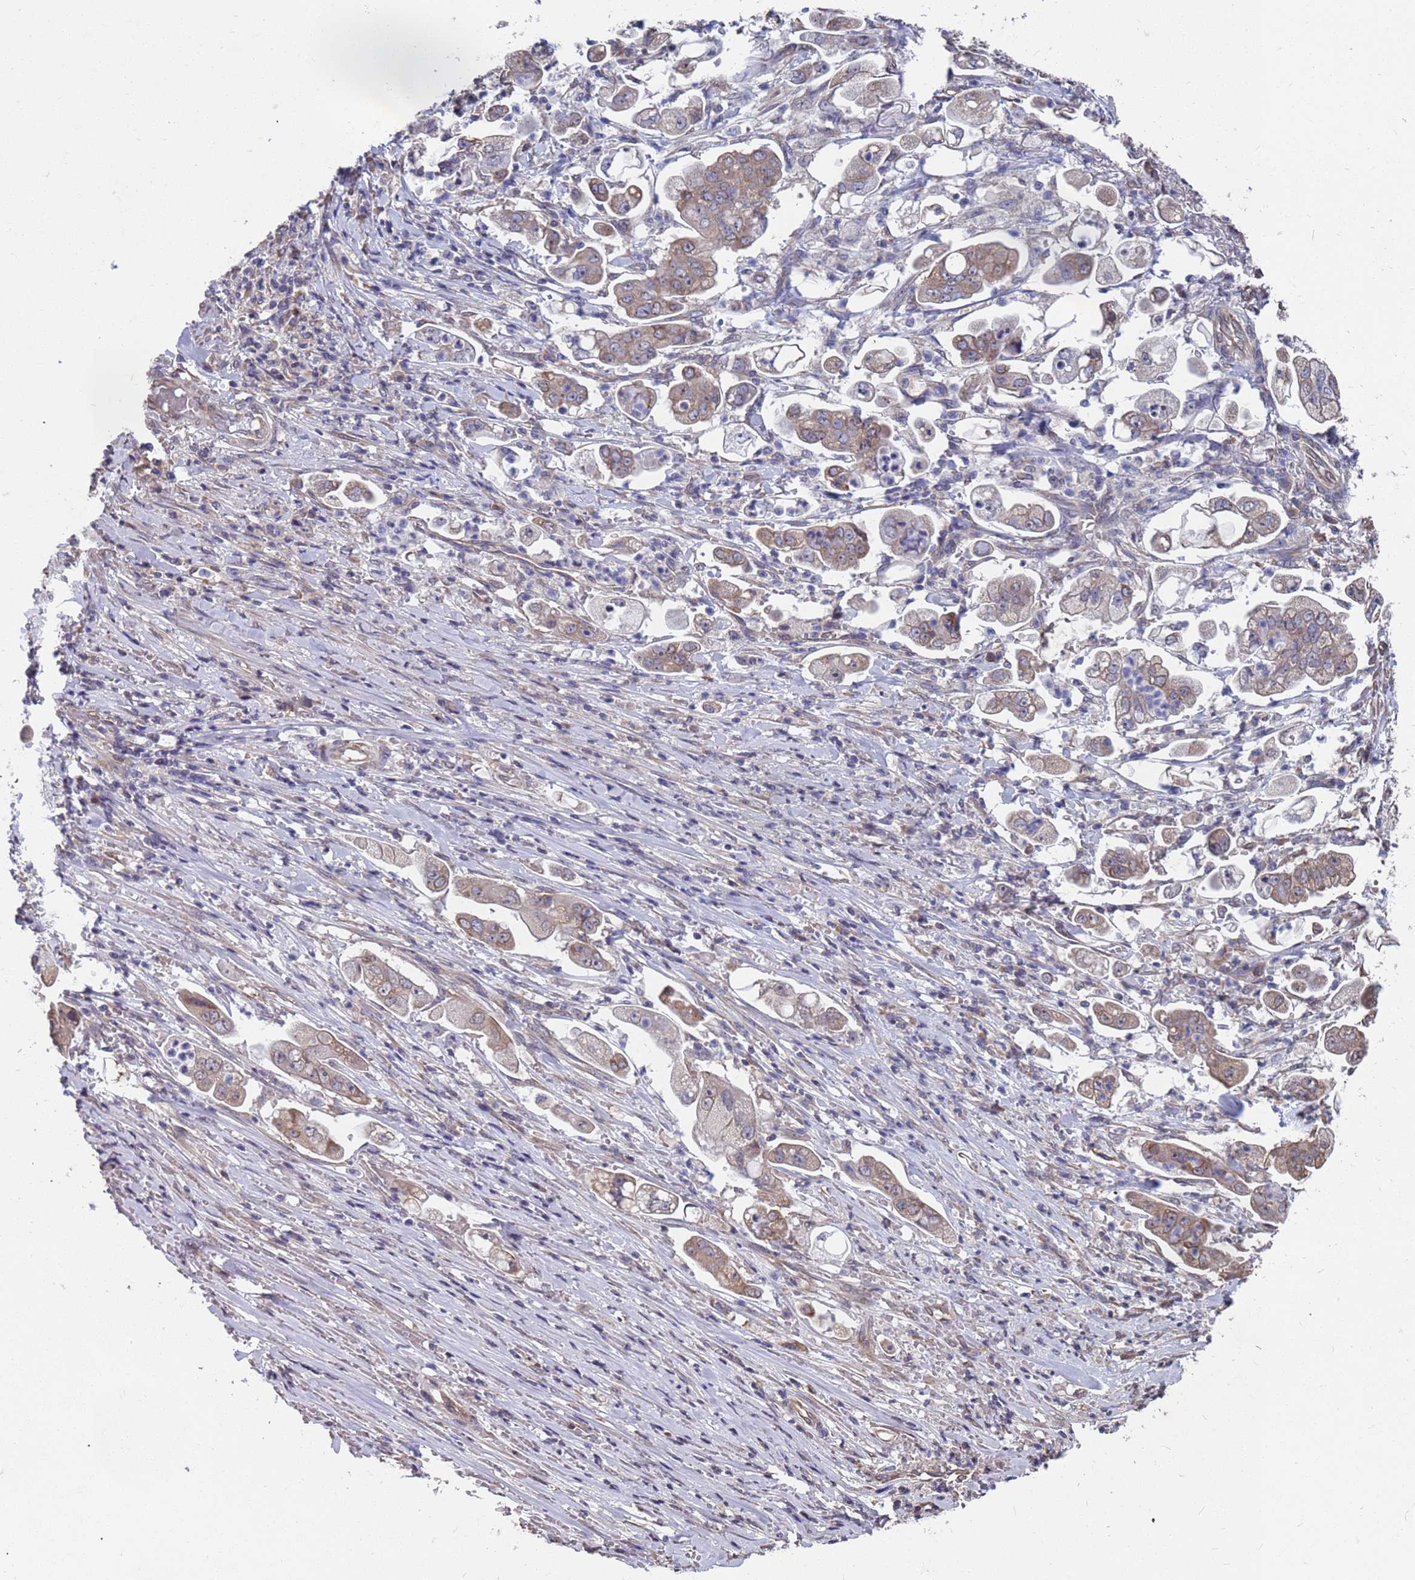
{"staining": {"intensity": "weak", "quantity": ">75%", "location": "cytoplasmic/membranous"}, "tissue": "stomach cancer", "cell_type": "Tumor cells", "image_type": "cancer", "snomed": [{"axis": "morphology", "description": "Adenocarcinoma, NOS"}, {"axis": "topography", "description": "Stomach"}], "caption": "Stomach adenocarcinoma was stained to show a protein in brown. There is low levels of weak cytoplasmic/membranous positivity in approximately >75% of tumor cells. The protein is stained brown, and the nuclei are stained in blue (DAB (3,3'-diaminobenzidine) IHC with brightfield microscopy, high magnification).", "gene": "CFAP119", "patient": {"sex": "male", "age": 62}}